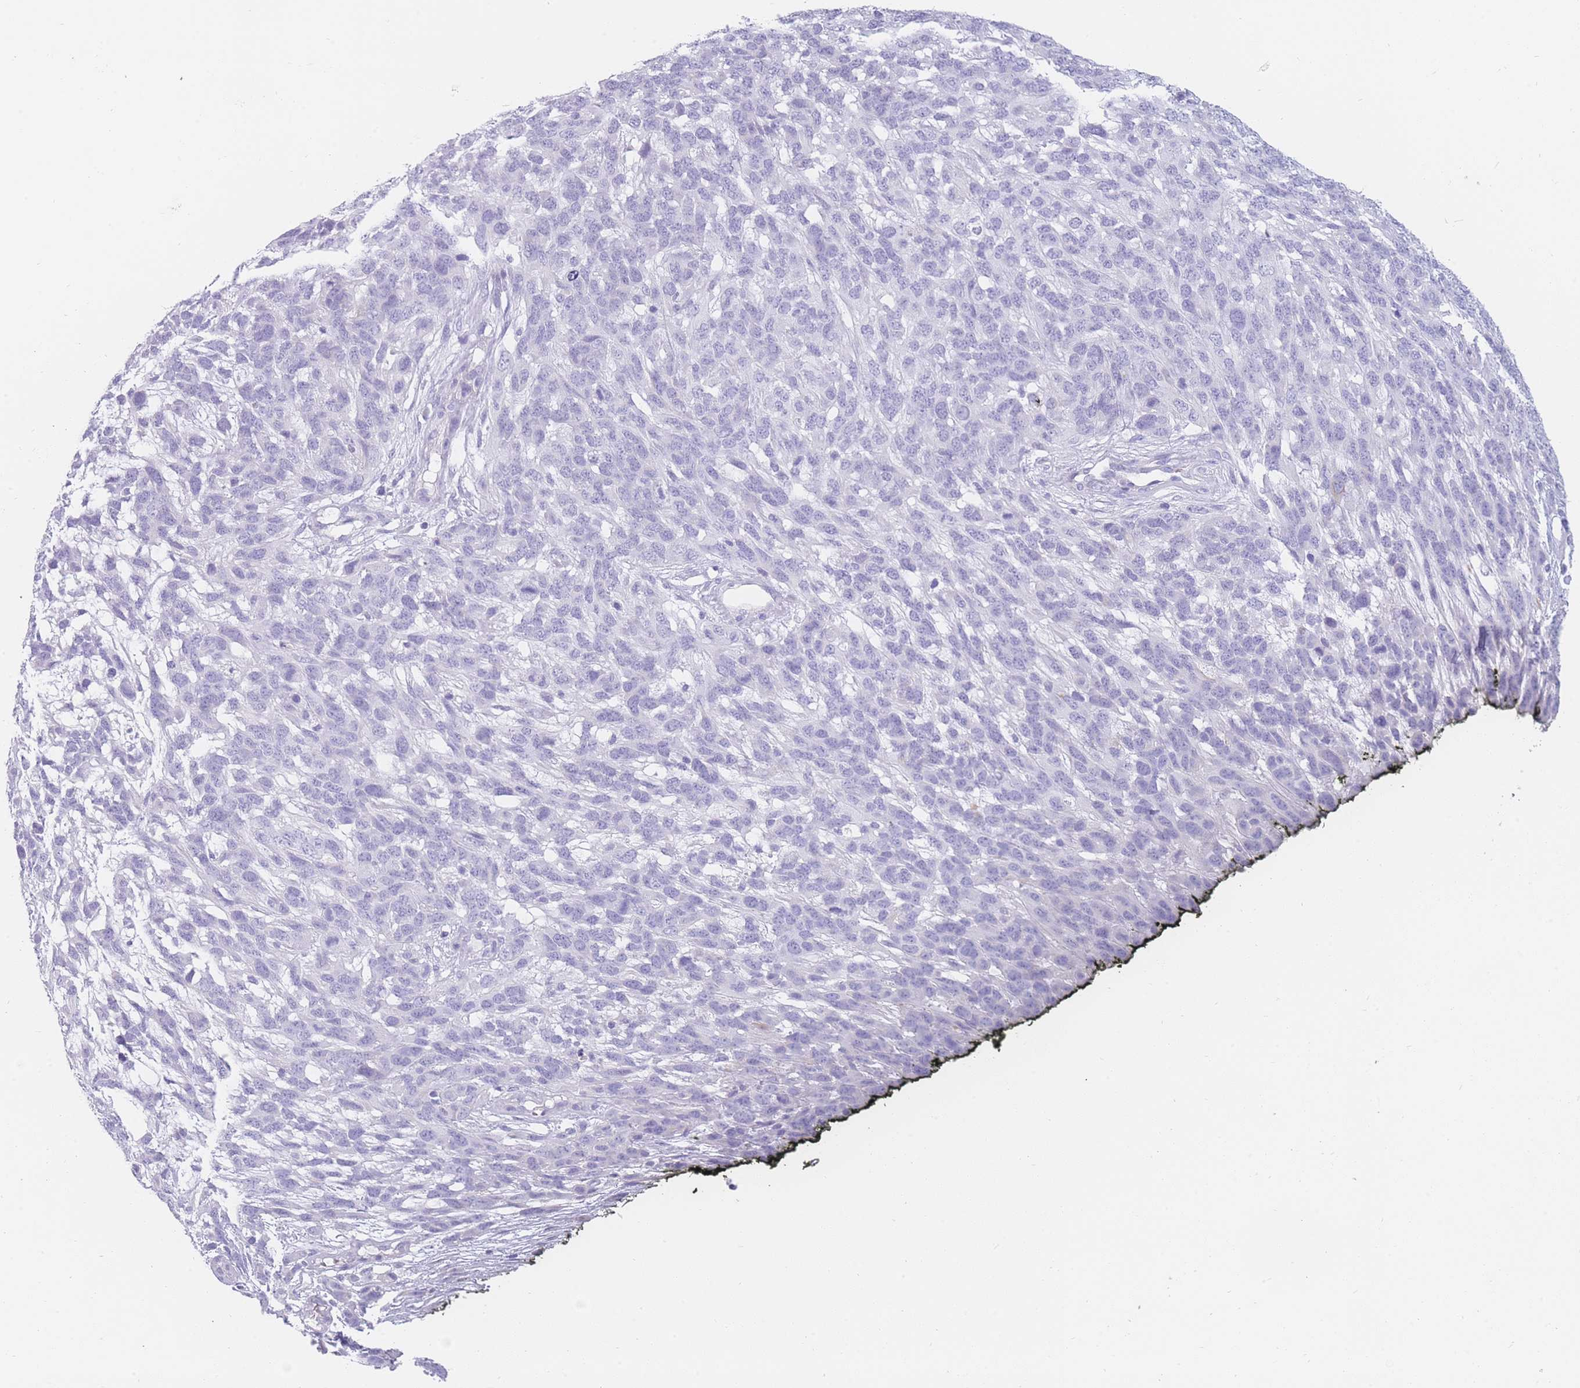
{"staining": {"intensity": "negative", "quantity": "none", "location": "none"}, "tissue": "melanoma", "cell_type": "Tumor cells", "image_type": "cancer", "snomed": [{"axis": "morphology", "description": "Normal morphology"}, {"axis": "morphology", "description": "Malignant melanoma, NOS"}, {"axis": "topography", "description": "Skin"}], "caption": "IHC micrograph of neoplastic tissue: malignant melanoma stained with DAB (3,3'-diaminobenzidine) demonstrates no significant protein expression in tumor cells.", "gene": "UPK1A", "patient": {"sex": "female", "age": 72}}